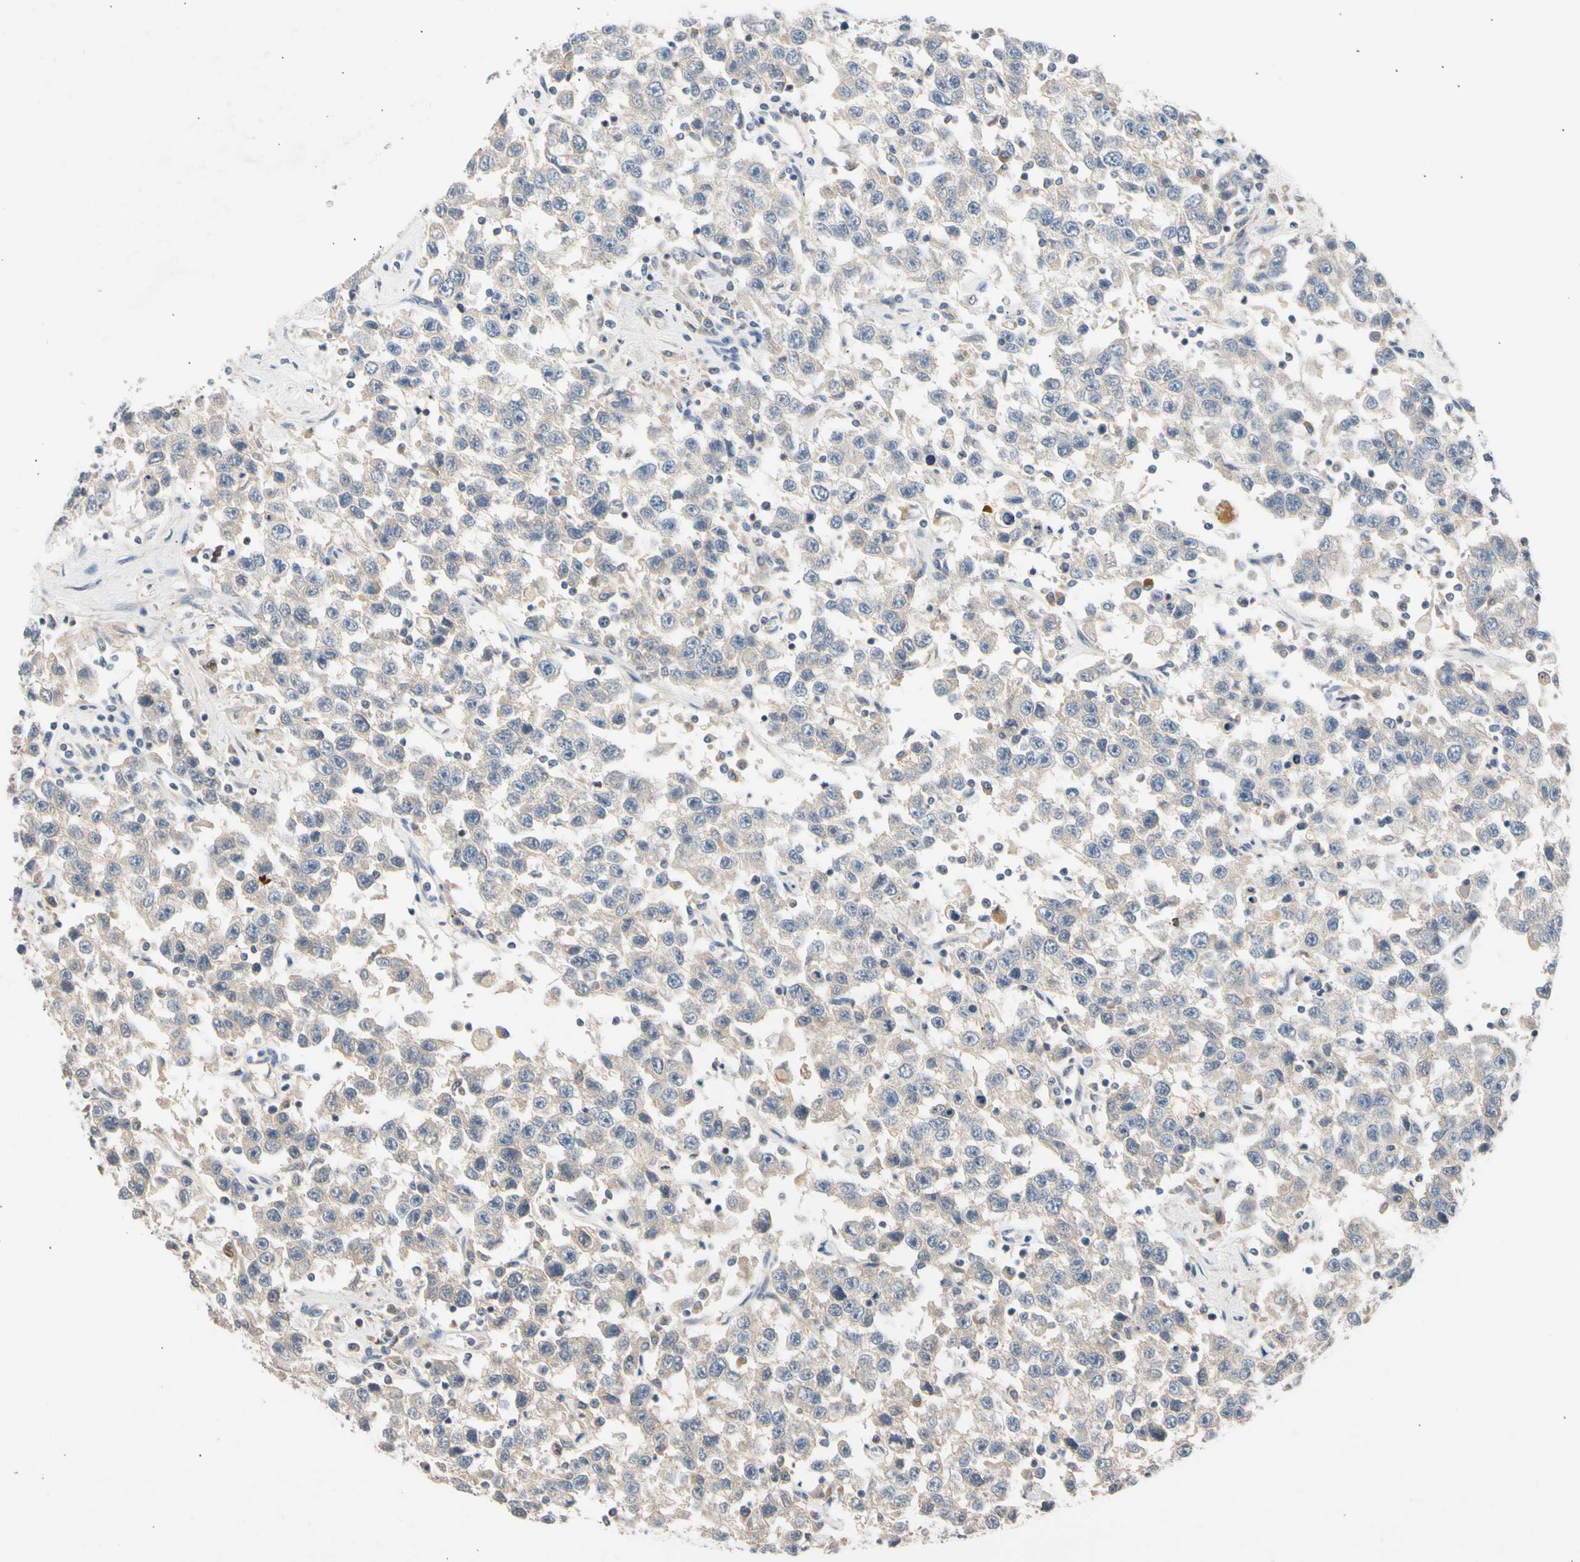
{"staining": {"intensity": "negative", "quantity": "none", "location": "none"}, "tissue": "testis cancer", "cell_type": "Tumor cells", "image_type": "cancer", "snomed": [{"axis": "morphology", "description": "Seminoma, NOS"}, {"axis": "topography", "description": "Testis"}], "caption": "A histopathology image of testis seminoma stained for a protein displays no brown staining in tumor cells.", "gene": "CNST", "patient": {"sex": "male", "age": 41}}